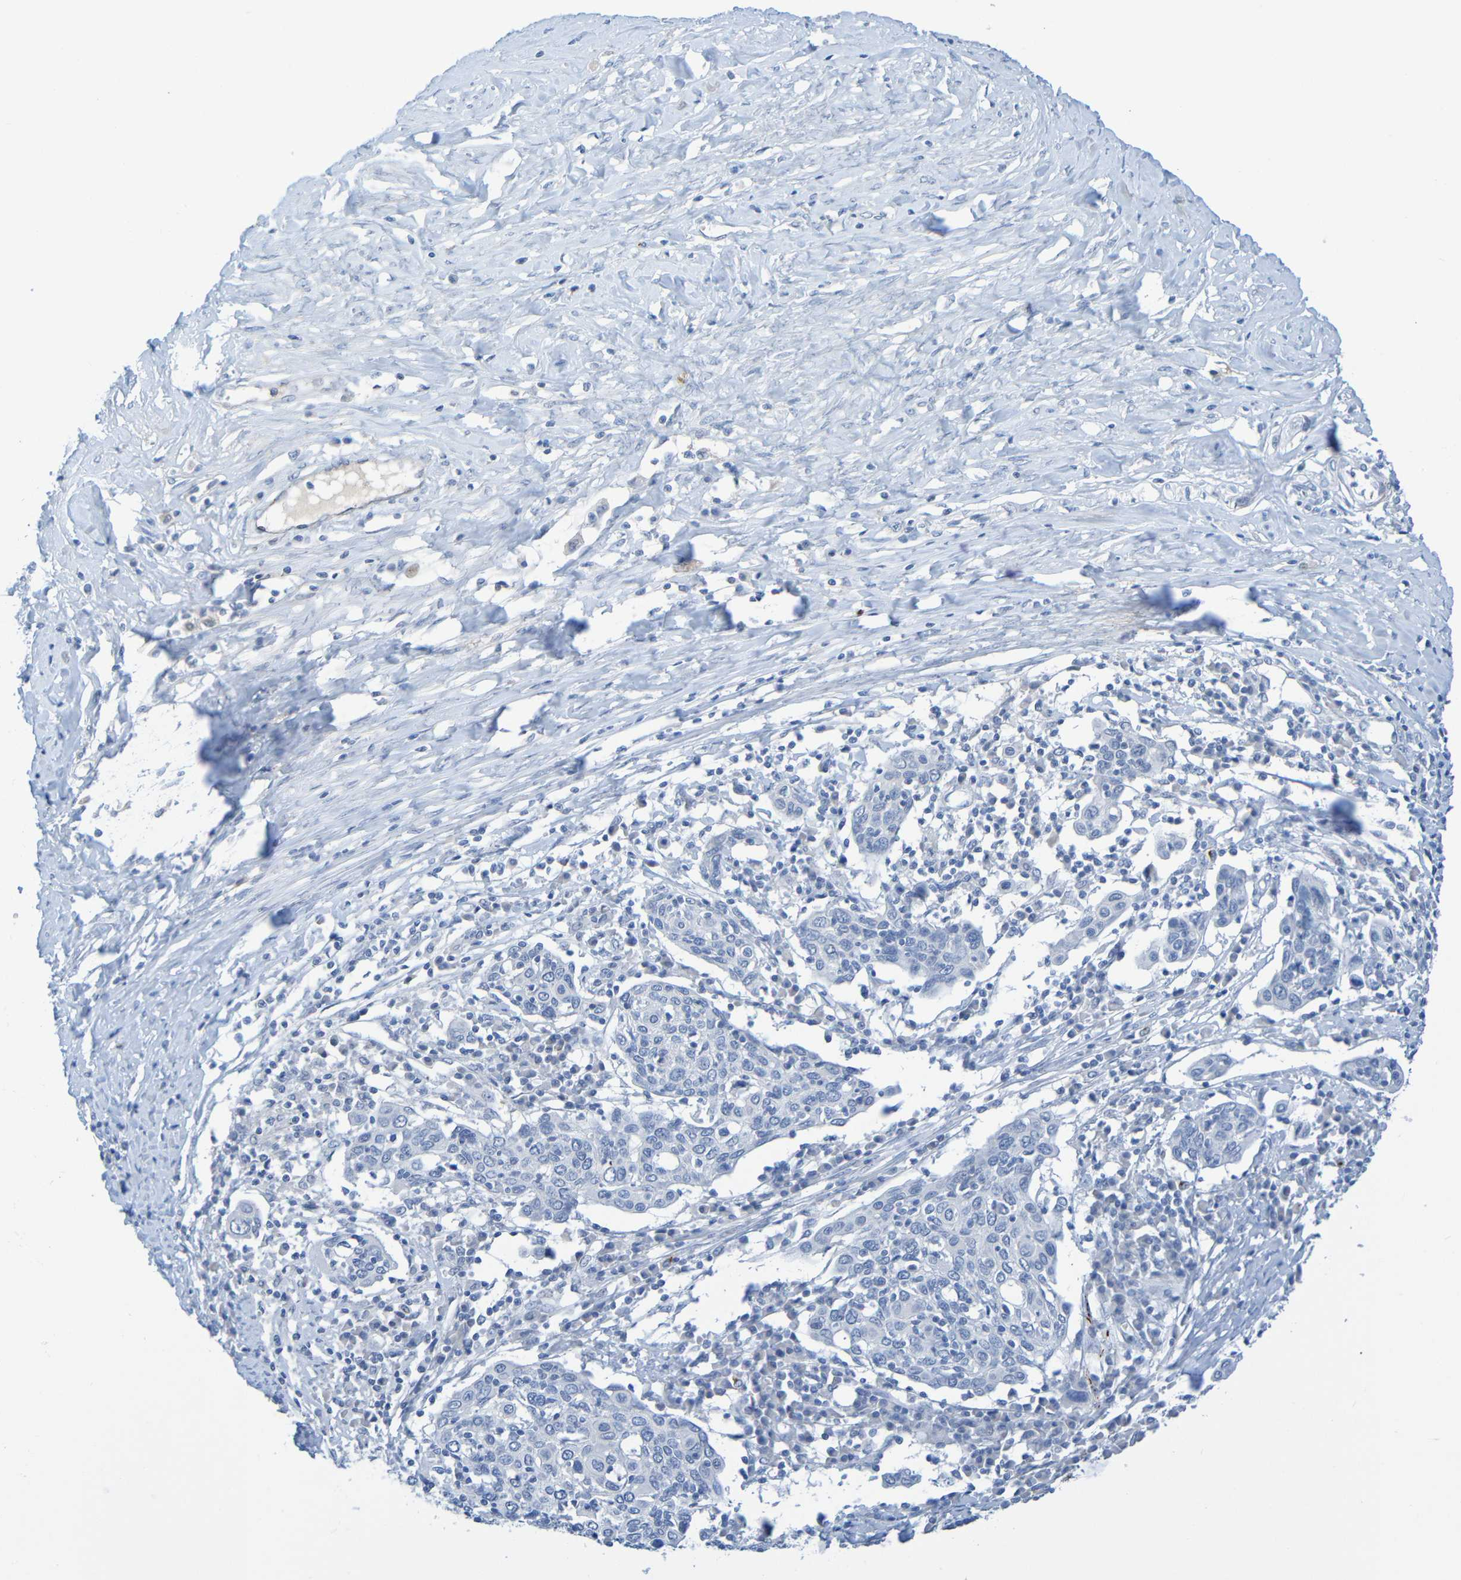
{"staining": {"intensity": "negative", "quantity": "none", "location": "none"}, "tissue": "cervical cancer", "cell_type": "Tumor cells", "image_type": "cancer", "snomed": [{"axis": "morphology", "description": "Squamous cell carcinoma, NOS"}, {"axis": "topography", "description": "Cervix"}], "caption": "This is an immunohistochemistry image of human cervical cancer. There is no positivity in tumor cells.", "gene": "IL10", "patient": {"sex": "female", "age": 40}}